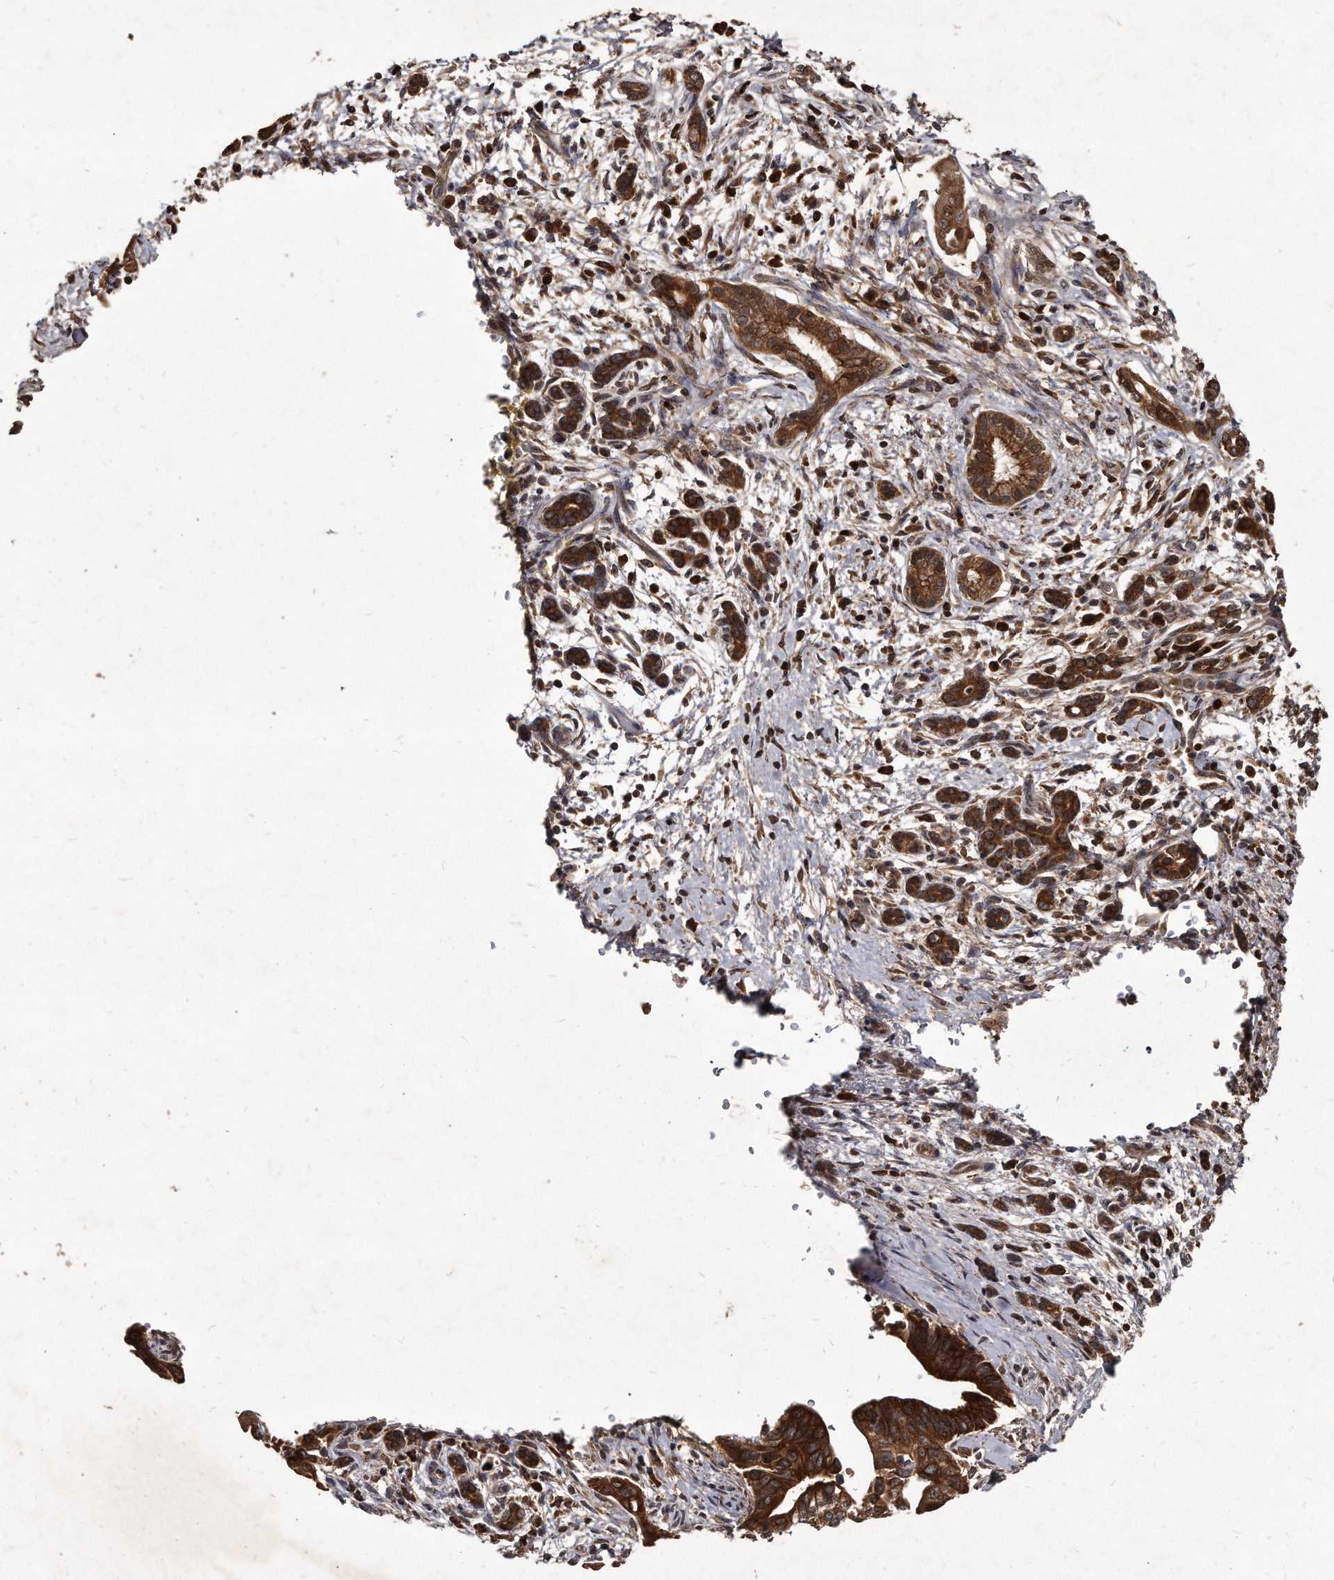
{"staining": {"intensity": "strong", "quantity": ">75%", "location": "cytoplasmic/membranous"}, "tissue": "pancreatic cancer", "cell_type": "Tumor cells", "image_type": "cancer", "snomed": [{"axis": "morphology", "description": "Adenocarcinoma, NOS"}, {"axis": "topography", "description": "Pancreas"}], "caption": "Immunohistochemical staining of human pancreatic cancer demonstrates high levels of strong cytoplasmic/membranous protein expression in about >75% of tumor cells.", "gene": "FAM136A", "patient": {"sex": "male", "age": 58}}